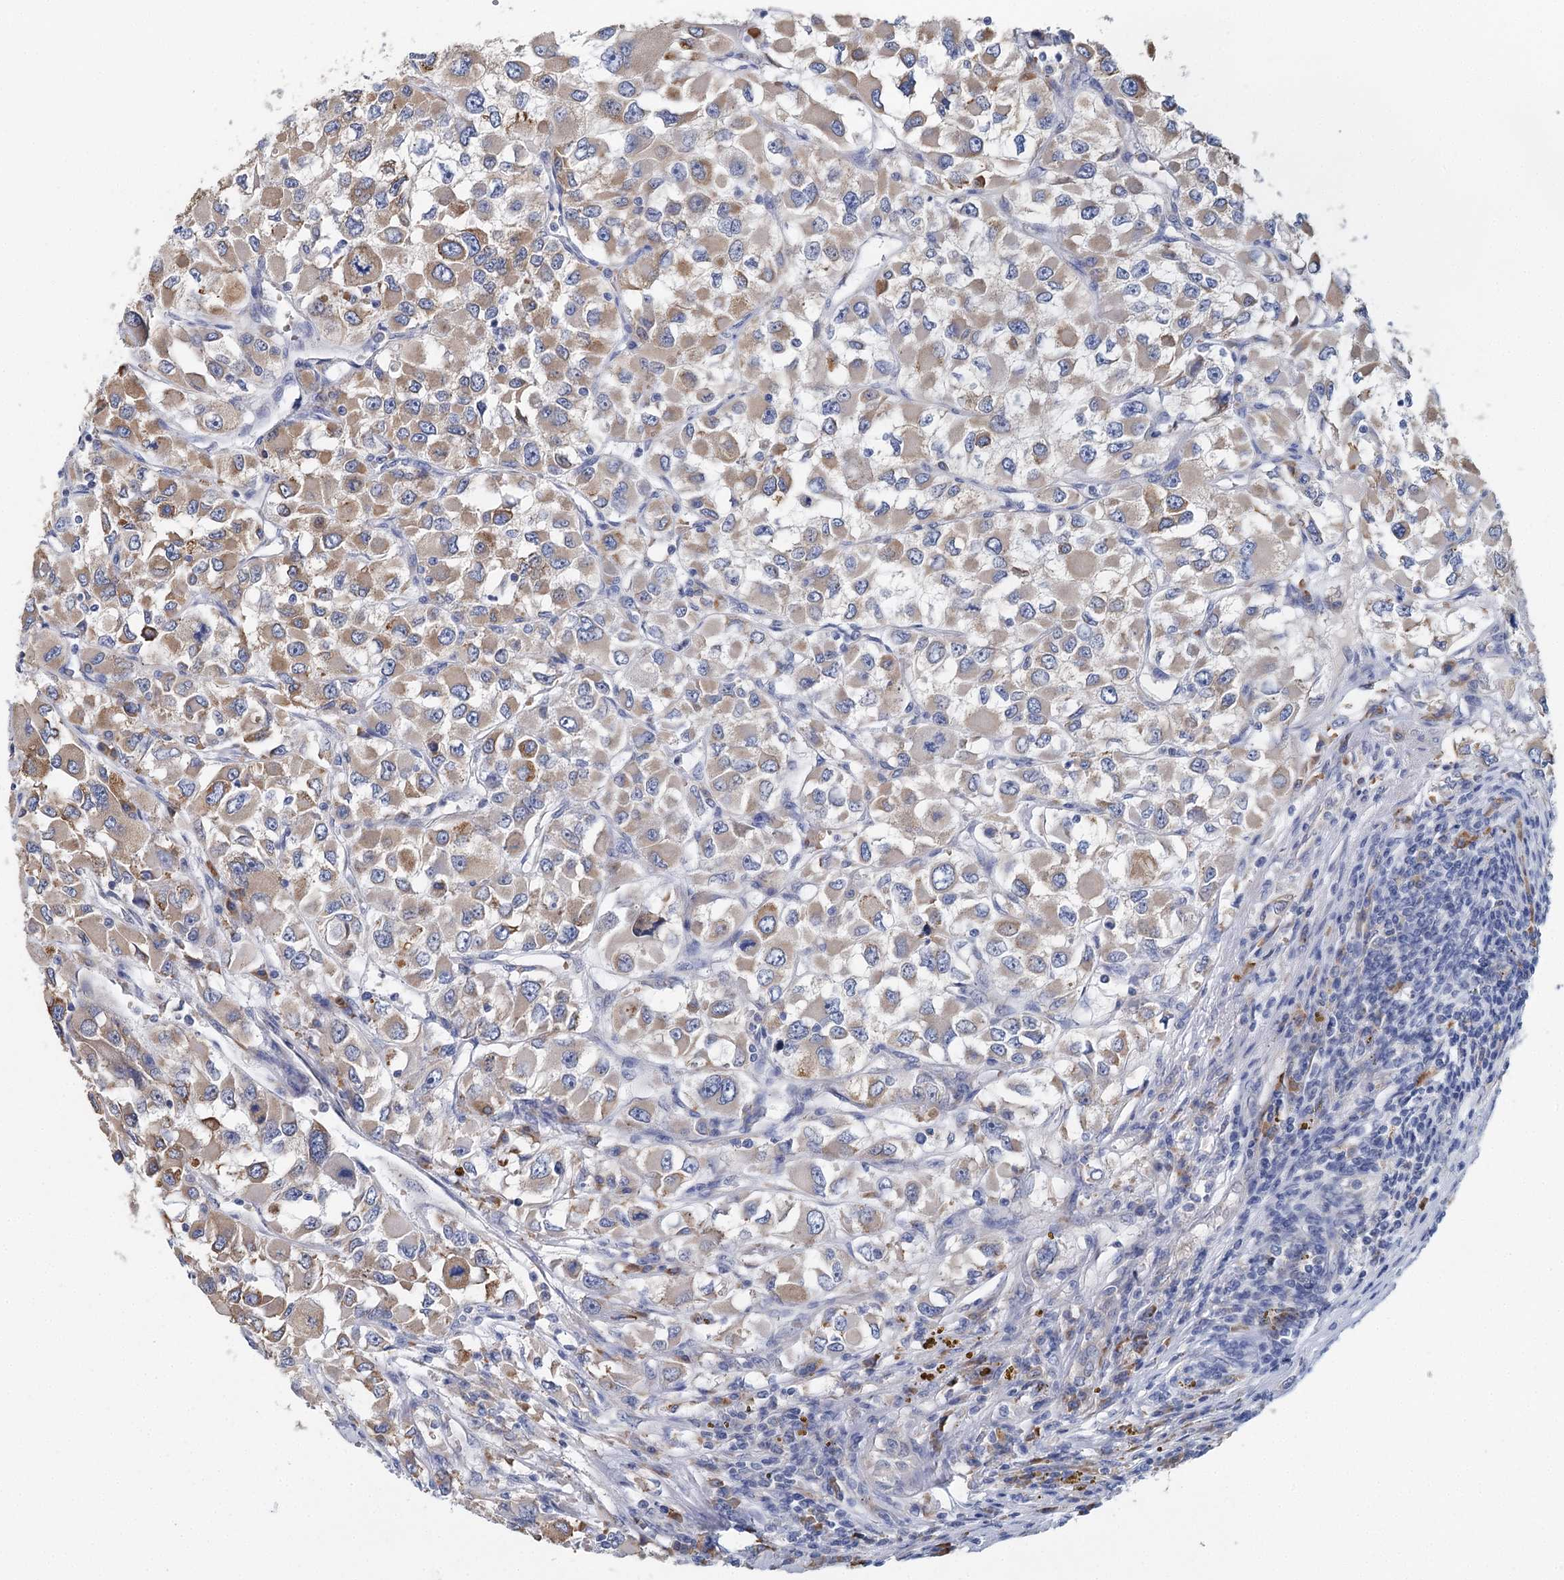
{"staining": {"intensity": "moderate", "quantity": "25%-75%", "location": "cytoplasmic/membranous"}, "tissue": "renal cancer", "cell_type": "Tumor cells", "image_type": "cancer", "snomed": [{"axis": "morphology", "description": "Adenocarcinoma, NOS"}, {"axis": "topography", "description": "Kidney"}], "caption": "Human renal cancer stained with a protein marker reveals moderate staining in tumor cells.", "gene": "ANKRD16", "patient": {"sex": "female", "age": 52}}